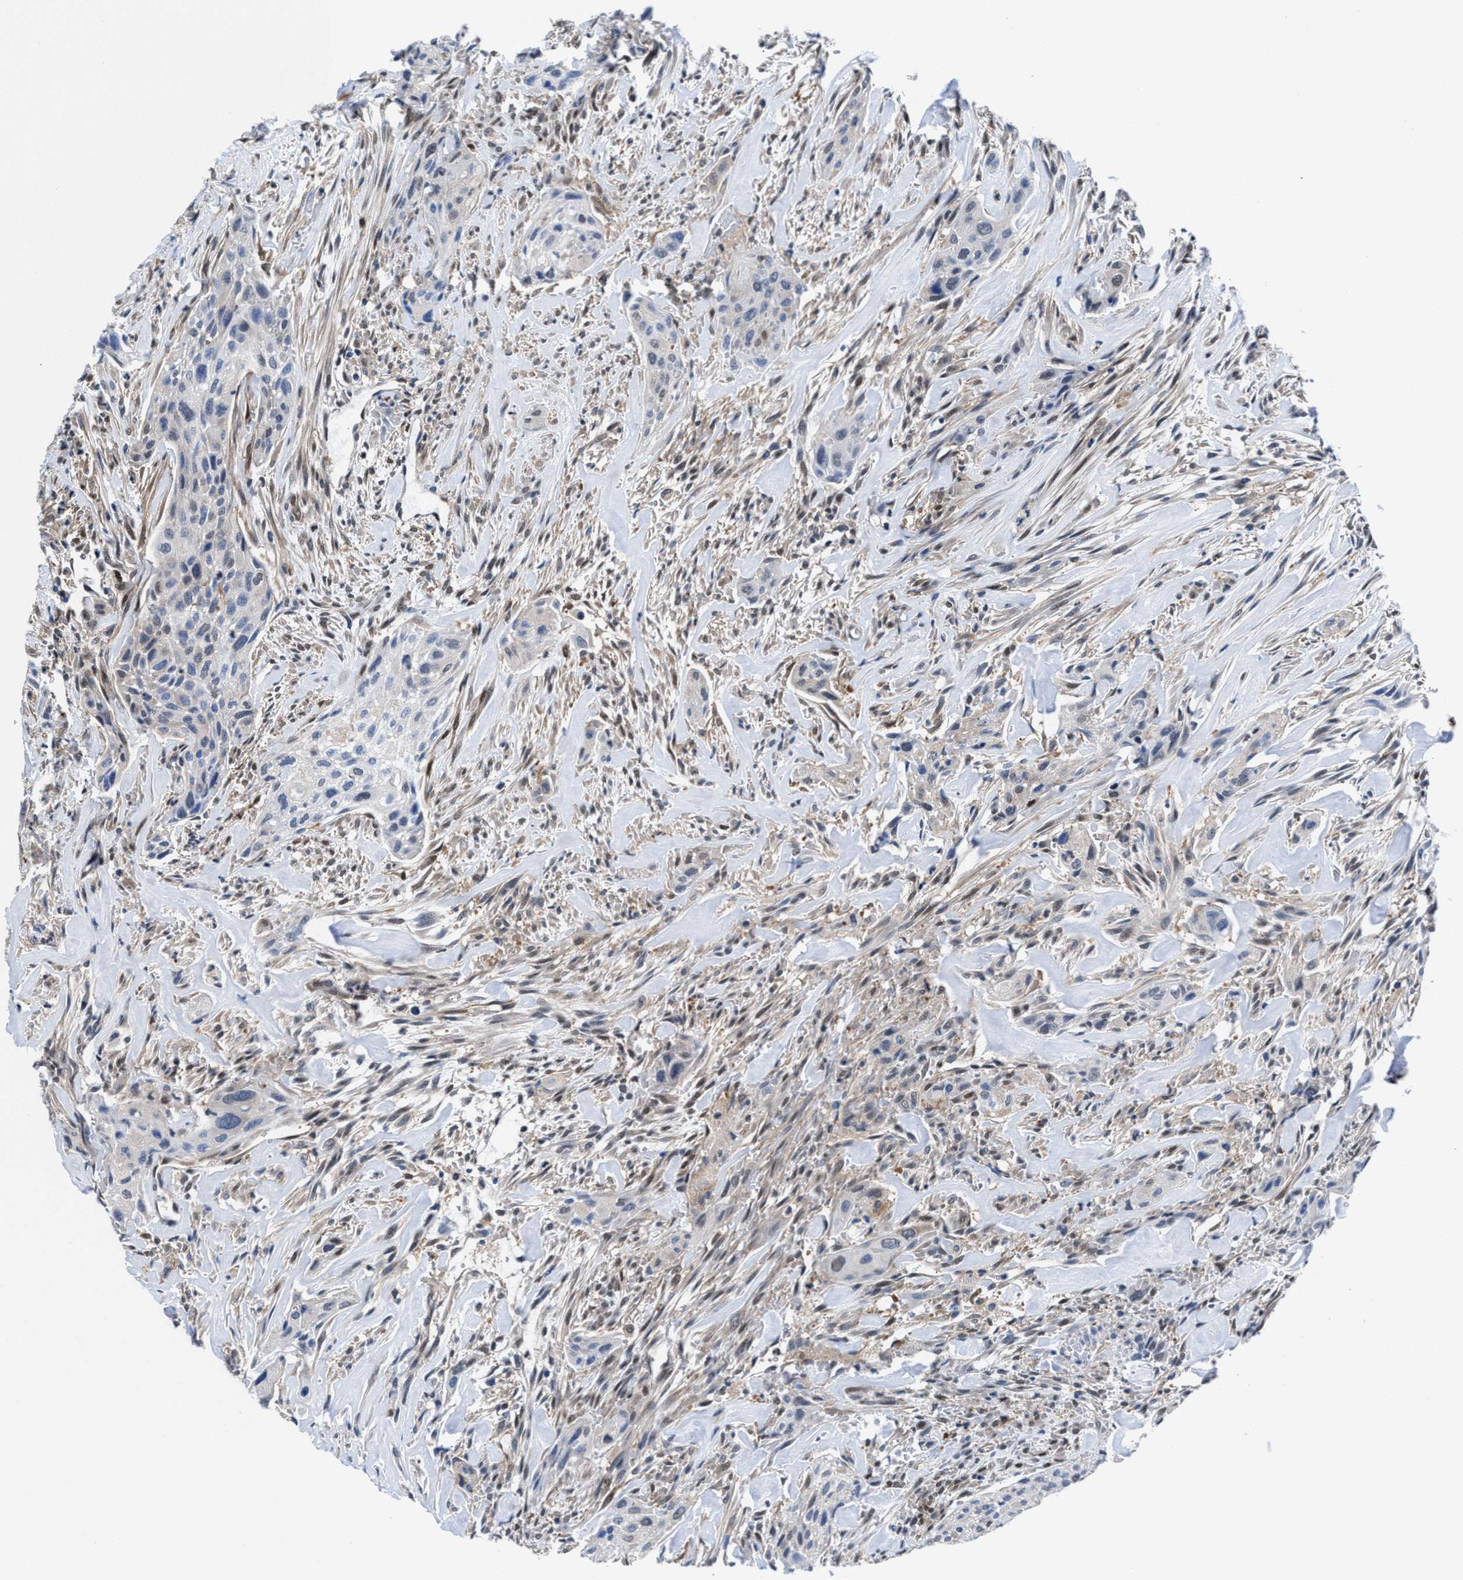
{"staining": {"intensity": "weak", "quantity": "<25%", "location": "cytoplasmic/membranous,nuclear"}, "tissue": "urothelial cancer", "cell_type": "Tumor cells", "image_type": "cancer", "snomed": [{"axis": "morphology", "description": "Urothelial carcinoma, Low grade"}, {"axis": "morphology", "description": "Urothelial carcinoma, High grade"}, {"axis": "topography", "description": "Urinary bladder"}], "caption": "An immunohistochemistry histopathology image of urothelial carcinoma (low-grade) is shown. There is no staining in tumor cells of urothelial carcinoma (low-grade). The staining is performed using DAB (3,3'-diaminobenzidine) brown chromogen with nuclei counter-stained in using hematoxylin.", "gene": "ACLY", "patient": {"sex": "male", "age": 35}}